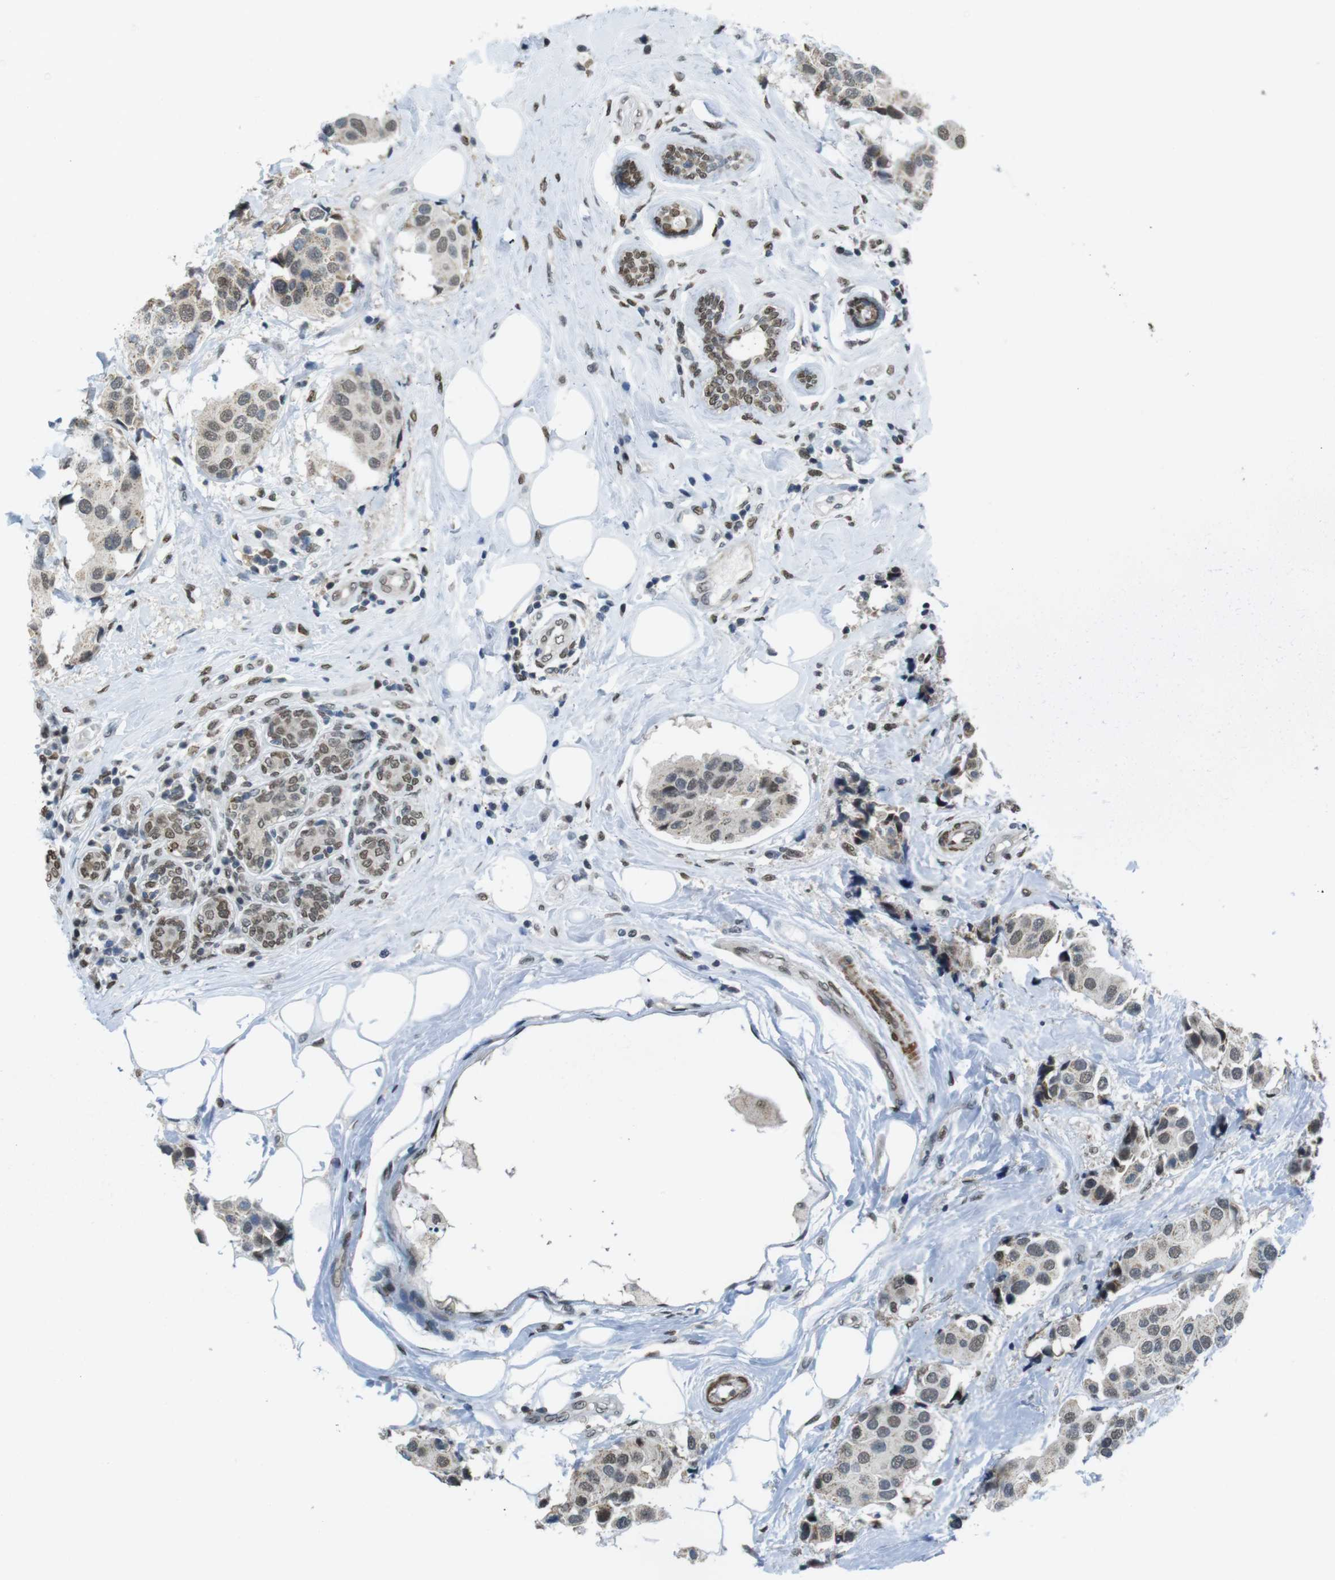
{"staining": {"intensity": "weak", "quantity": "25%-75%", "location": "nuclear"}, "tissue": "breast cancer", "cell_type": "Tumor cells", "image_type": "cancer", "snomed": [{"axis": "morphology", "description": "Normal tissue, NOS"}, {"axis": "morphology", "description": "Duct carcinoma"}, {"axis": "topography", "description": "Breast"}], "caption": "Immunohistochemistry (DAB (3,3'-diaminobenzidine)) staining of human breast cancer (infiltrating ductal carcinoma) displays weak nuclear protein positivity in about 25%-75% of tumor cells.", "gene": "USP7", "patient": {"sex": "female", "age": 39}}